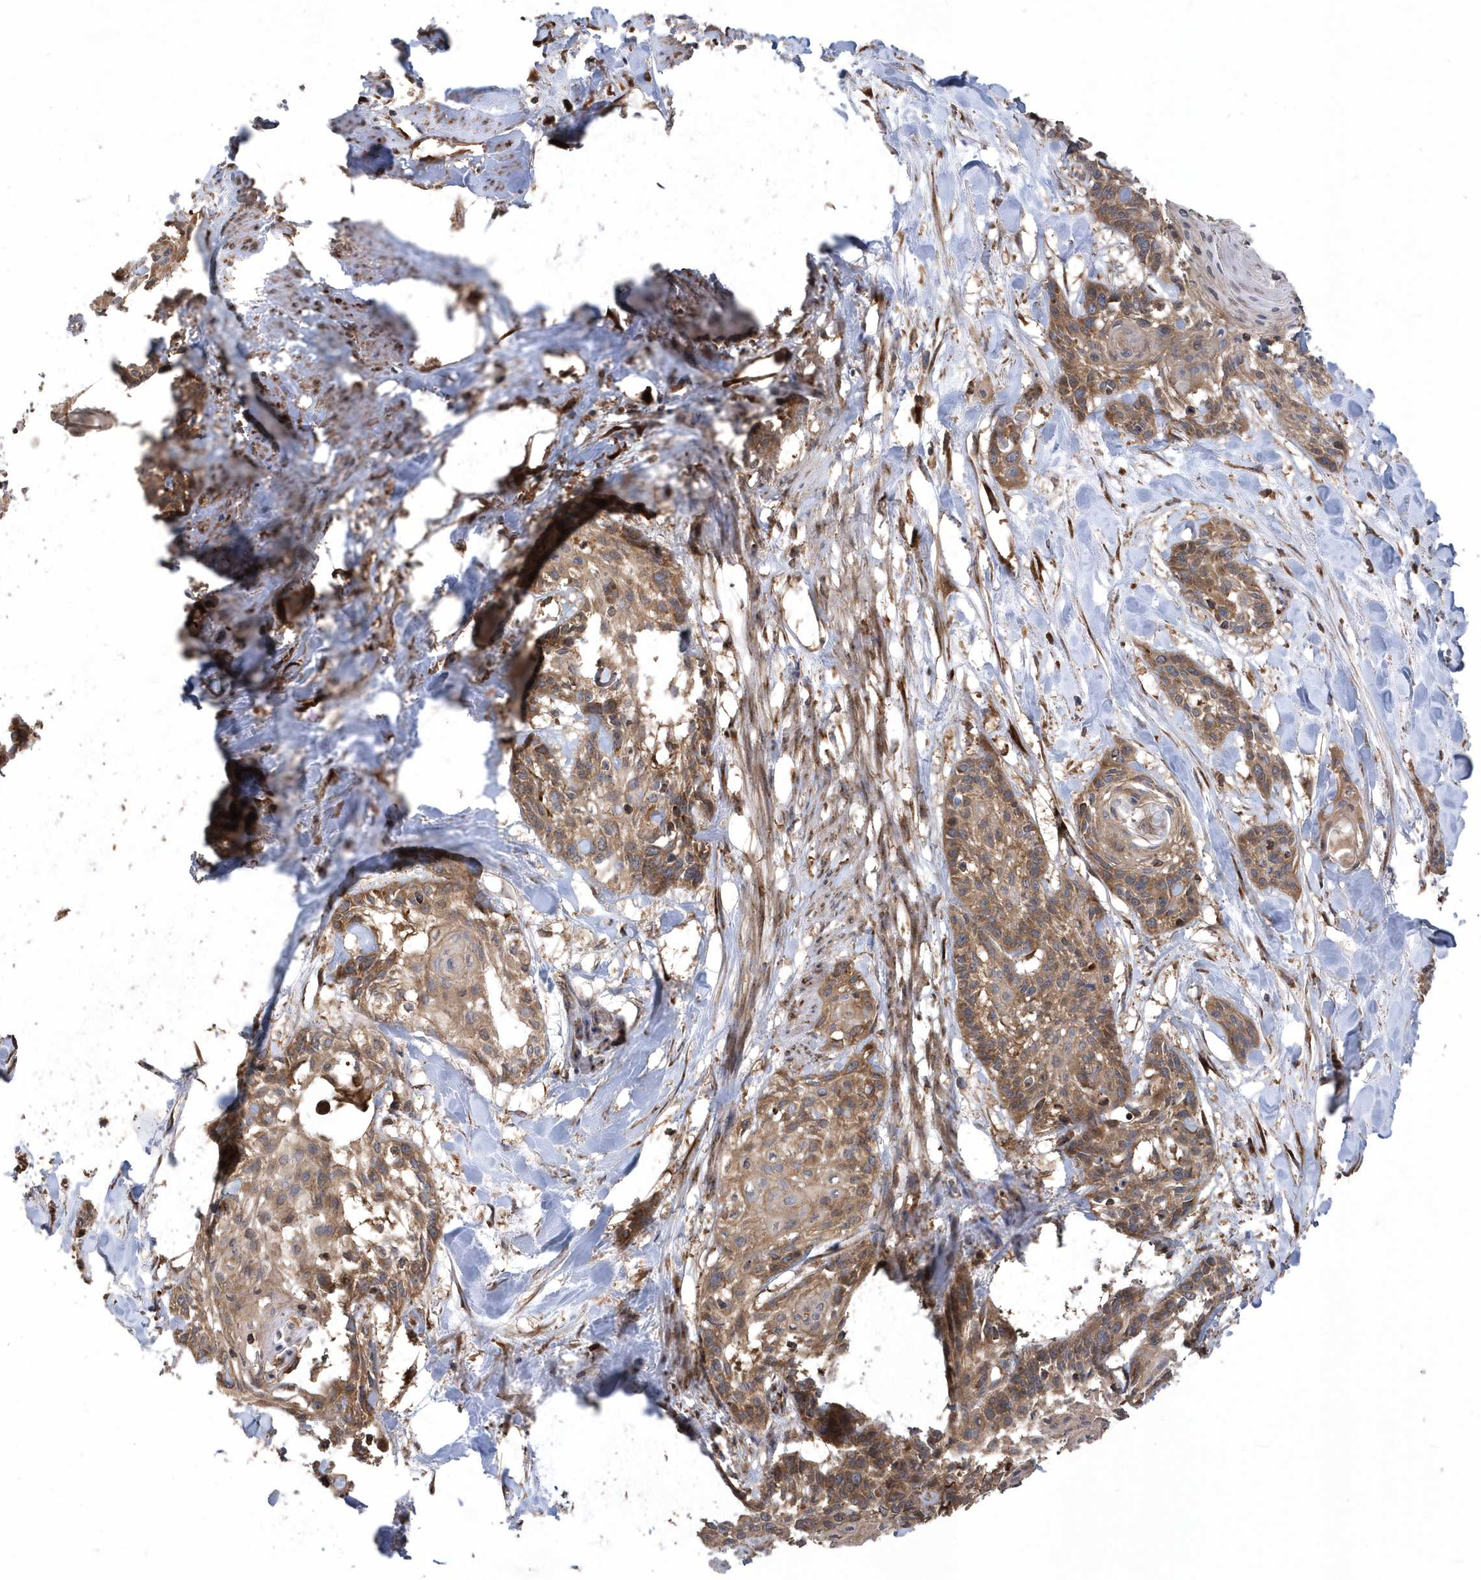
{"staining": {"intensity": "moderate", "quantity": ">75%", "location": "cytoplasmic/membranous"}, "tissue": "cervical cancer", "cell_type": "Tumor cells", "image_type": "cancer", "snomed": [{"axis": "morphology", "description": "Squamous cell carcinoma, NOS"}, {"axis": "topography", "description": "Cervix"}], "caption": "Cervical cancer tissue displays moderate cytoplasmic/membranous staining in about >75% of tumor cells, visualized by immunohistochemistry.", "gene": "WASHC5", "patient": {"sex": "female", "age": 57}}